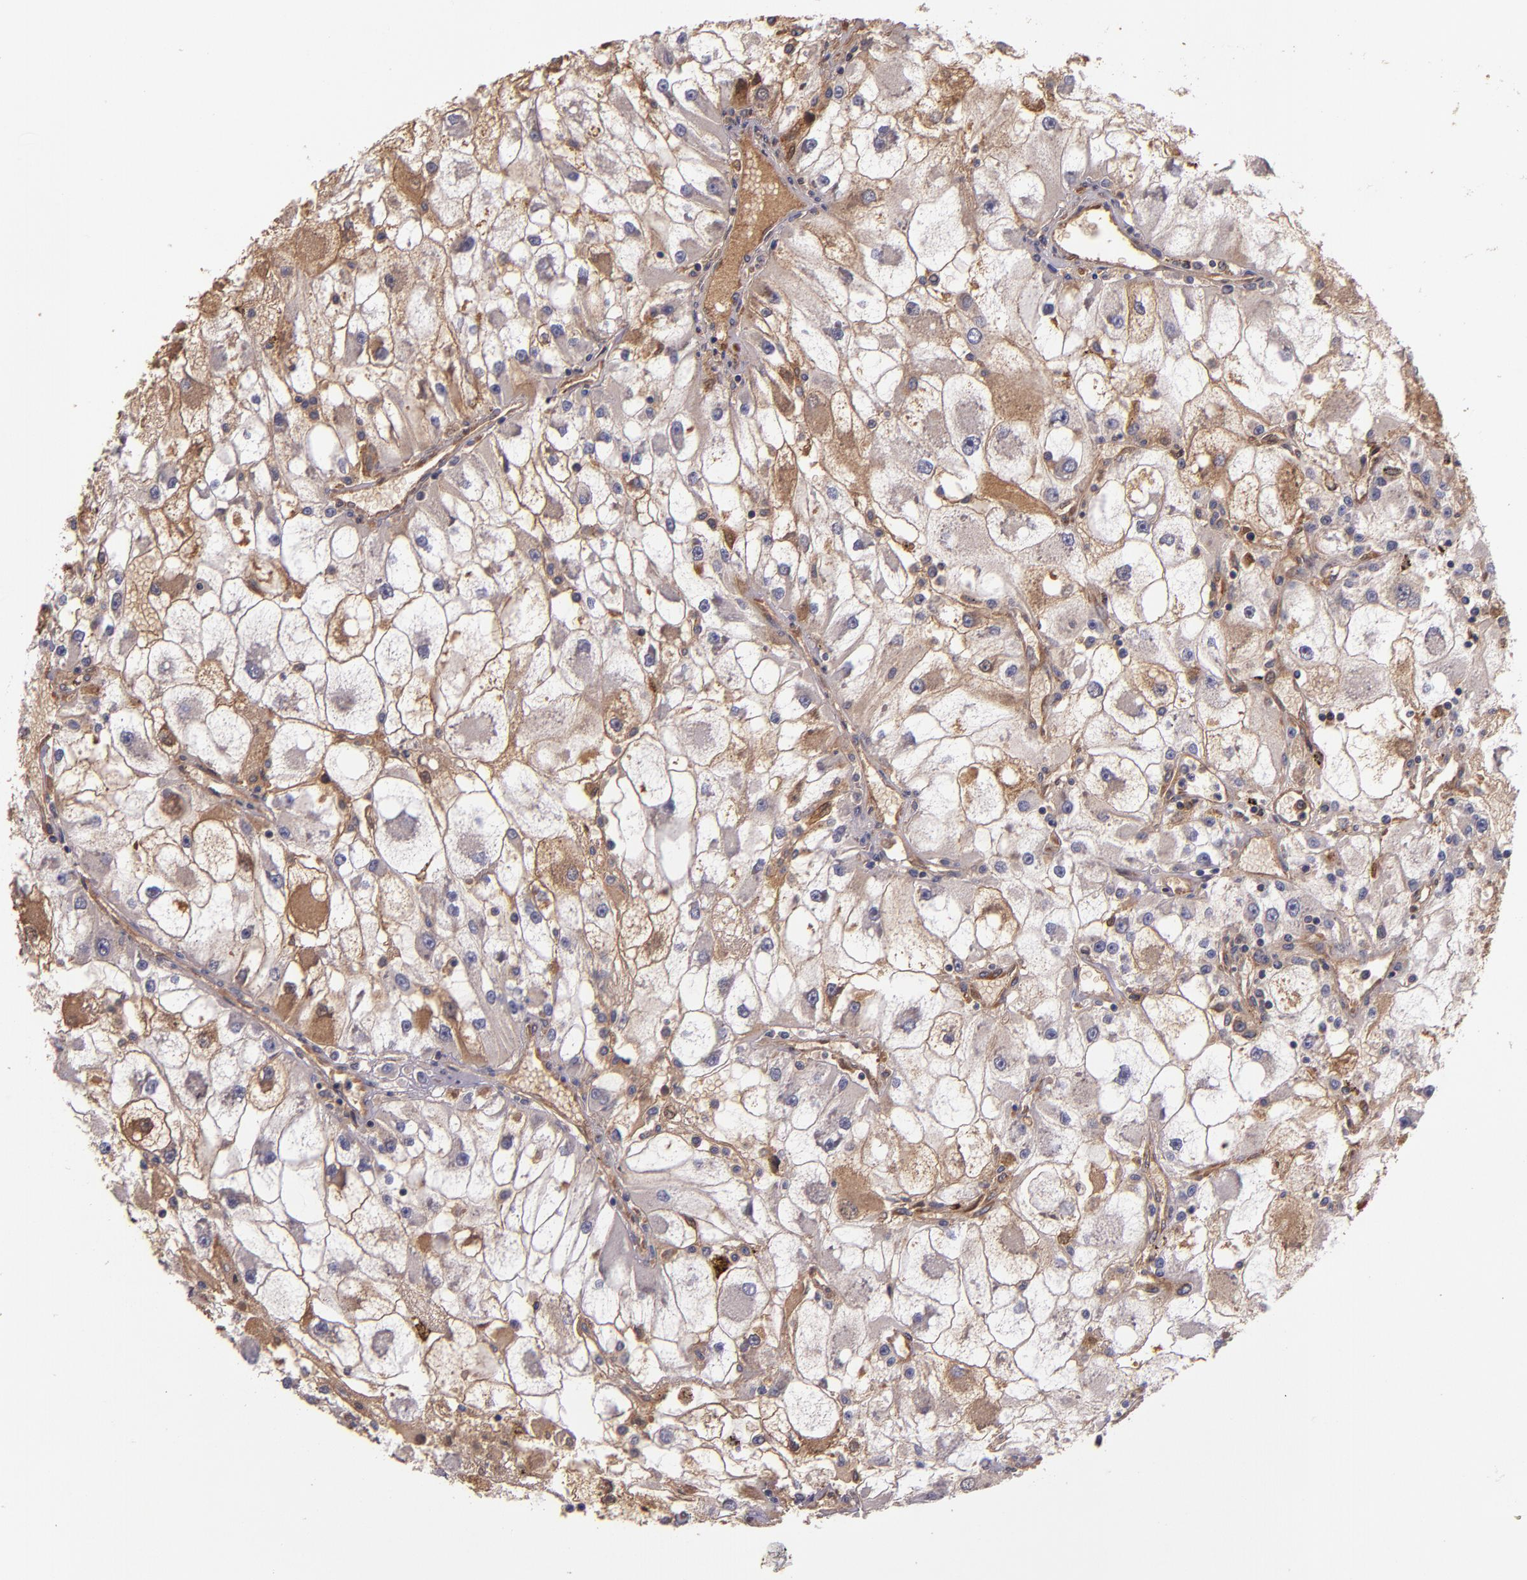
{"staining": {"intensity": "moderate", "quantity": "<25%", "location": "cytoplasmic/membranous"}, "tissue": "renal cancer", "cell_type": "Tumor cells", "image_type": "cancer", "snomed": [{"axis": "morphology", "description": "Adenocarcinoma, NOS"}, {"axis": "topography", "description": "Kidney"}], "caption": "Adenocarcinoma (renal) stained with a protein marker displays moderate staining in tumor cells.", "gene": "PRAF2", "patient": {"sex": "female", "age": 73}}